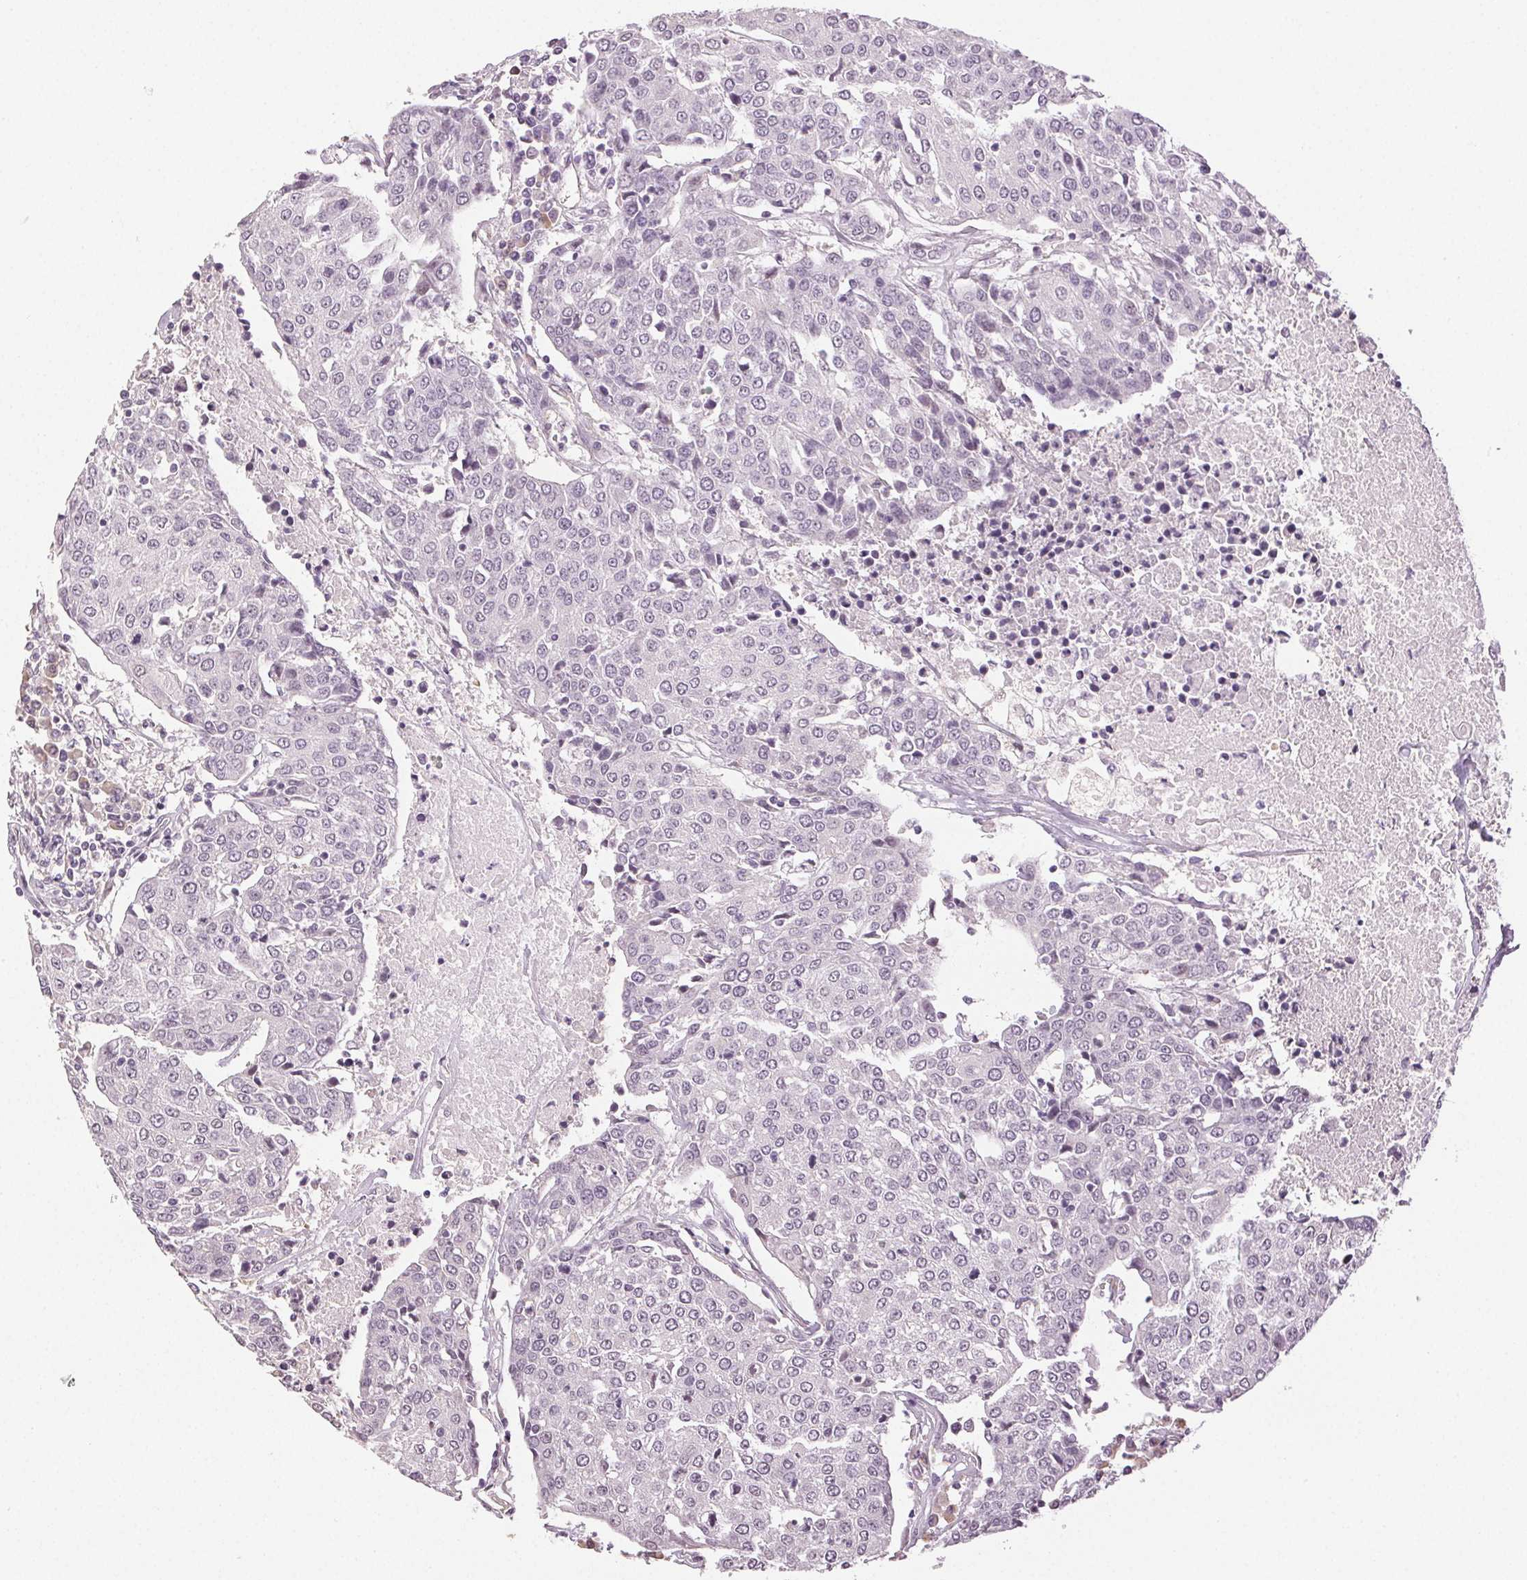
{"staining": {"intensity": "negative", "quantity": "none", "location": "none"}, "tissue": "urothelial cancer", "cell_type": "Tumor cells", "image_type": "cancer", "snomed": [{"axis": "morphology", "description": "Urothelial carcinoma, High grade"}, {"axis": "topography", "description": "Urinary bladder"}], "caption": "DAB immunohistochemical staining of human urothelial cancer reveals no significant positivity in tumor cells.", "gene": "PLCB1", "patient": {"sex": "female", "age": 85}}